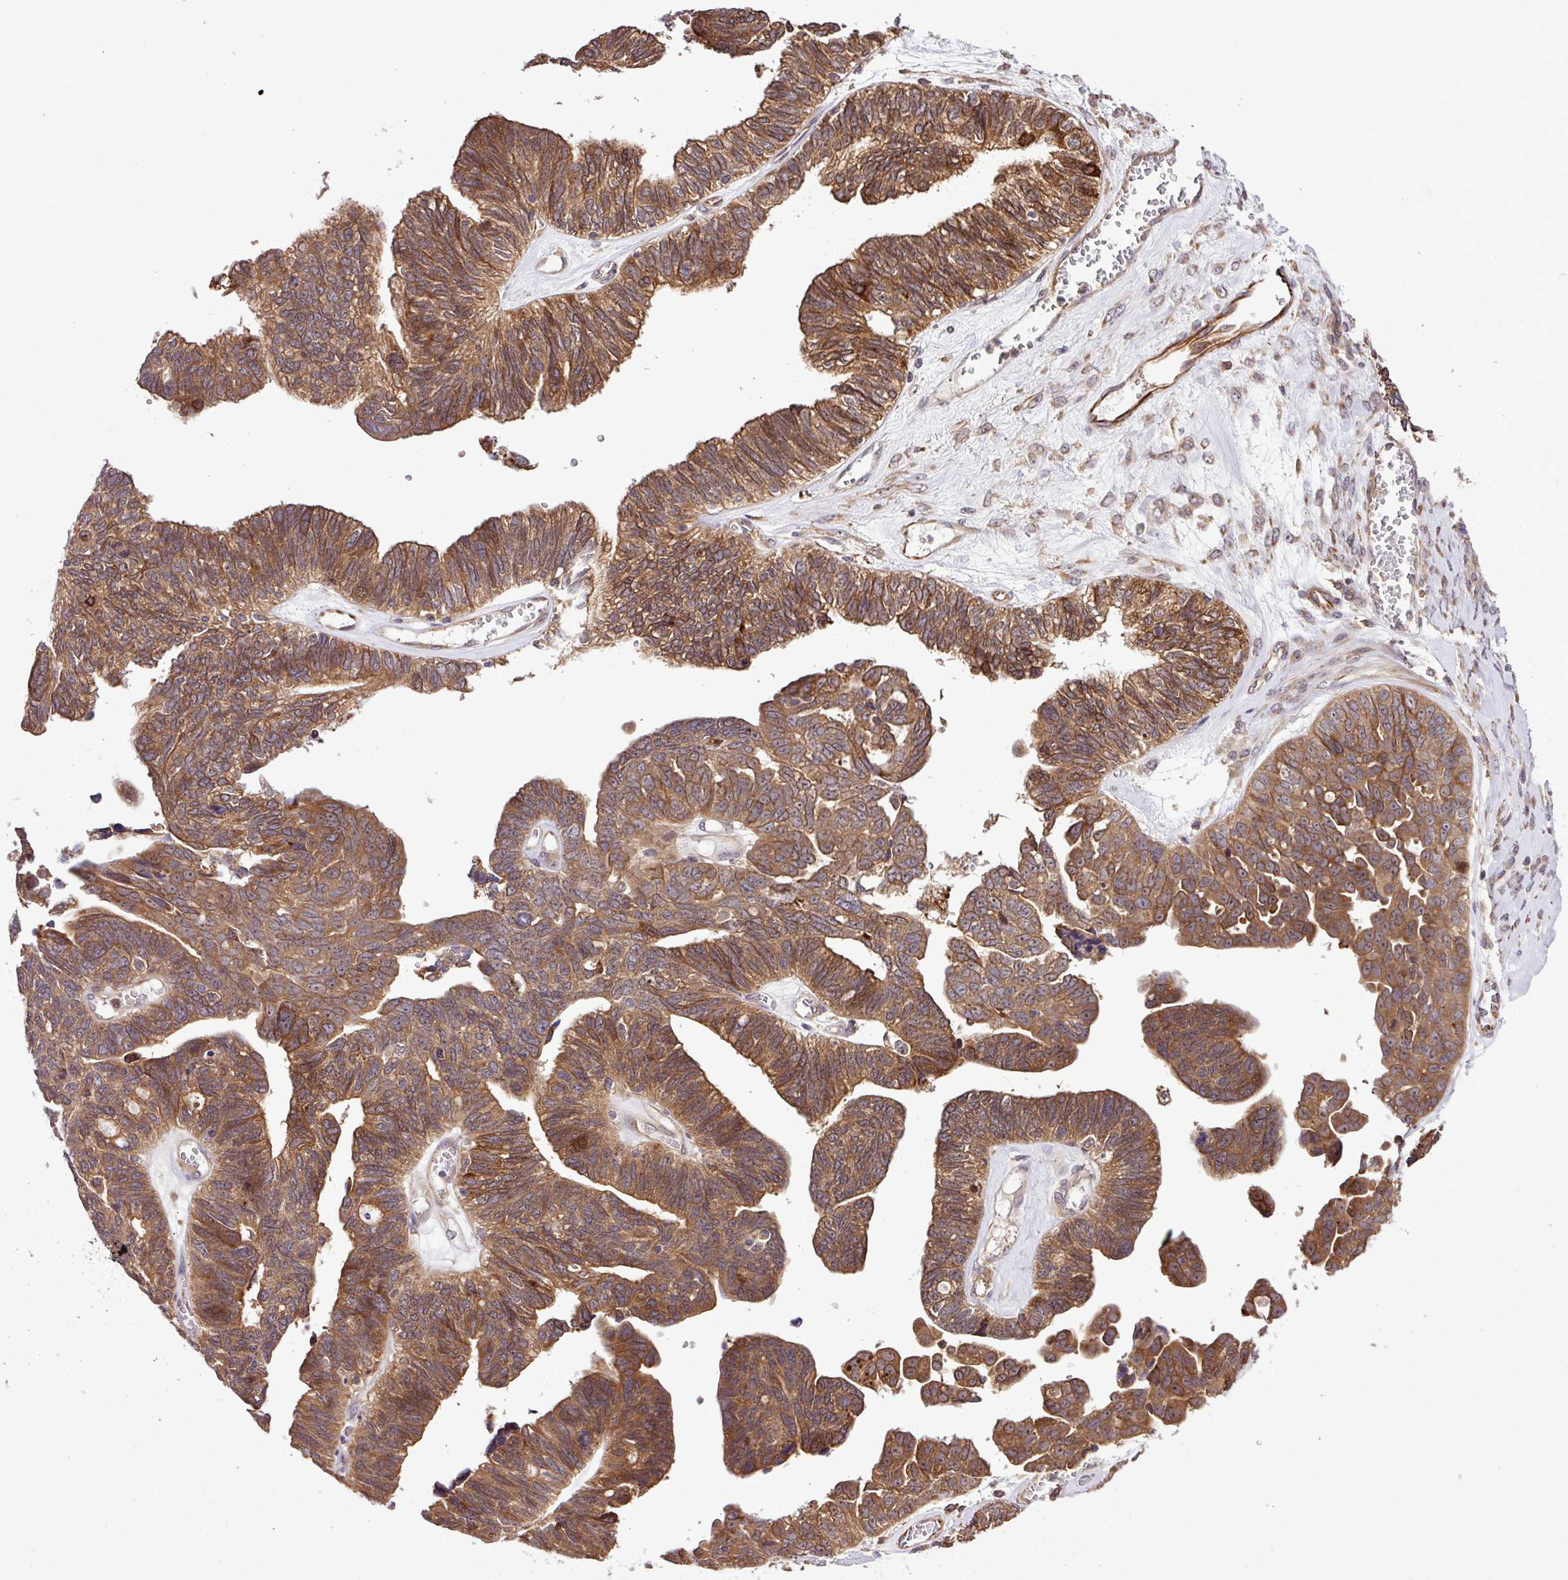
{"staining": {"intensity": "moderate", "quantity": ">75%", "location": "cytoplasmic/membranous"}, "tissue": "ovarian cancer", "cell_type": "Tumor cells", "image_type": "cancer", "snomed": [{"axis": "morphology", "description": "Cystadenocarcinoma, serous, NOS"}, {"axis": "topography", "description": "Ovary"}], "caption": "Ovarian cancer was stained to show a protein in brown. There is medium levels of moderate cytoplasmic/membranous positivity in about >75% of tumor cells.", "gene": "DLGAP4", "patient": {"sex": "female", "age": 79}}